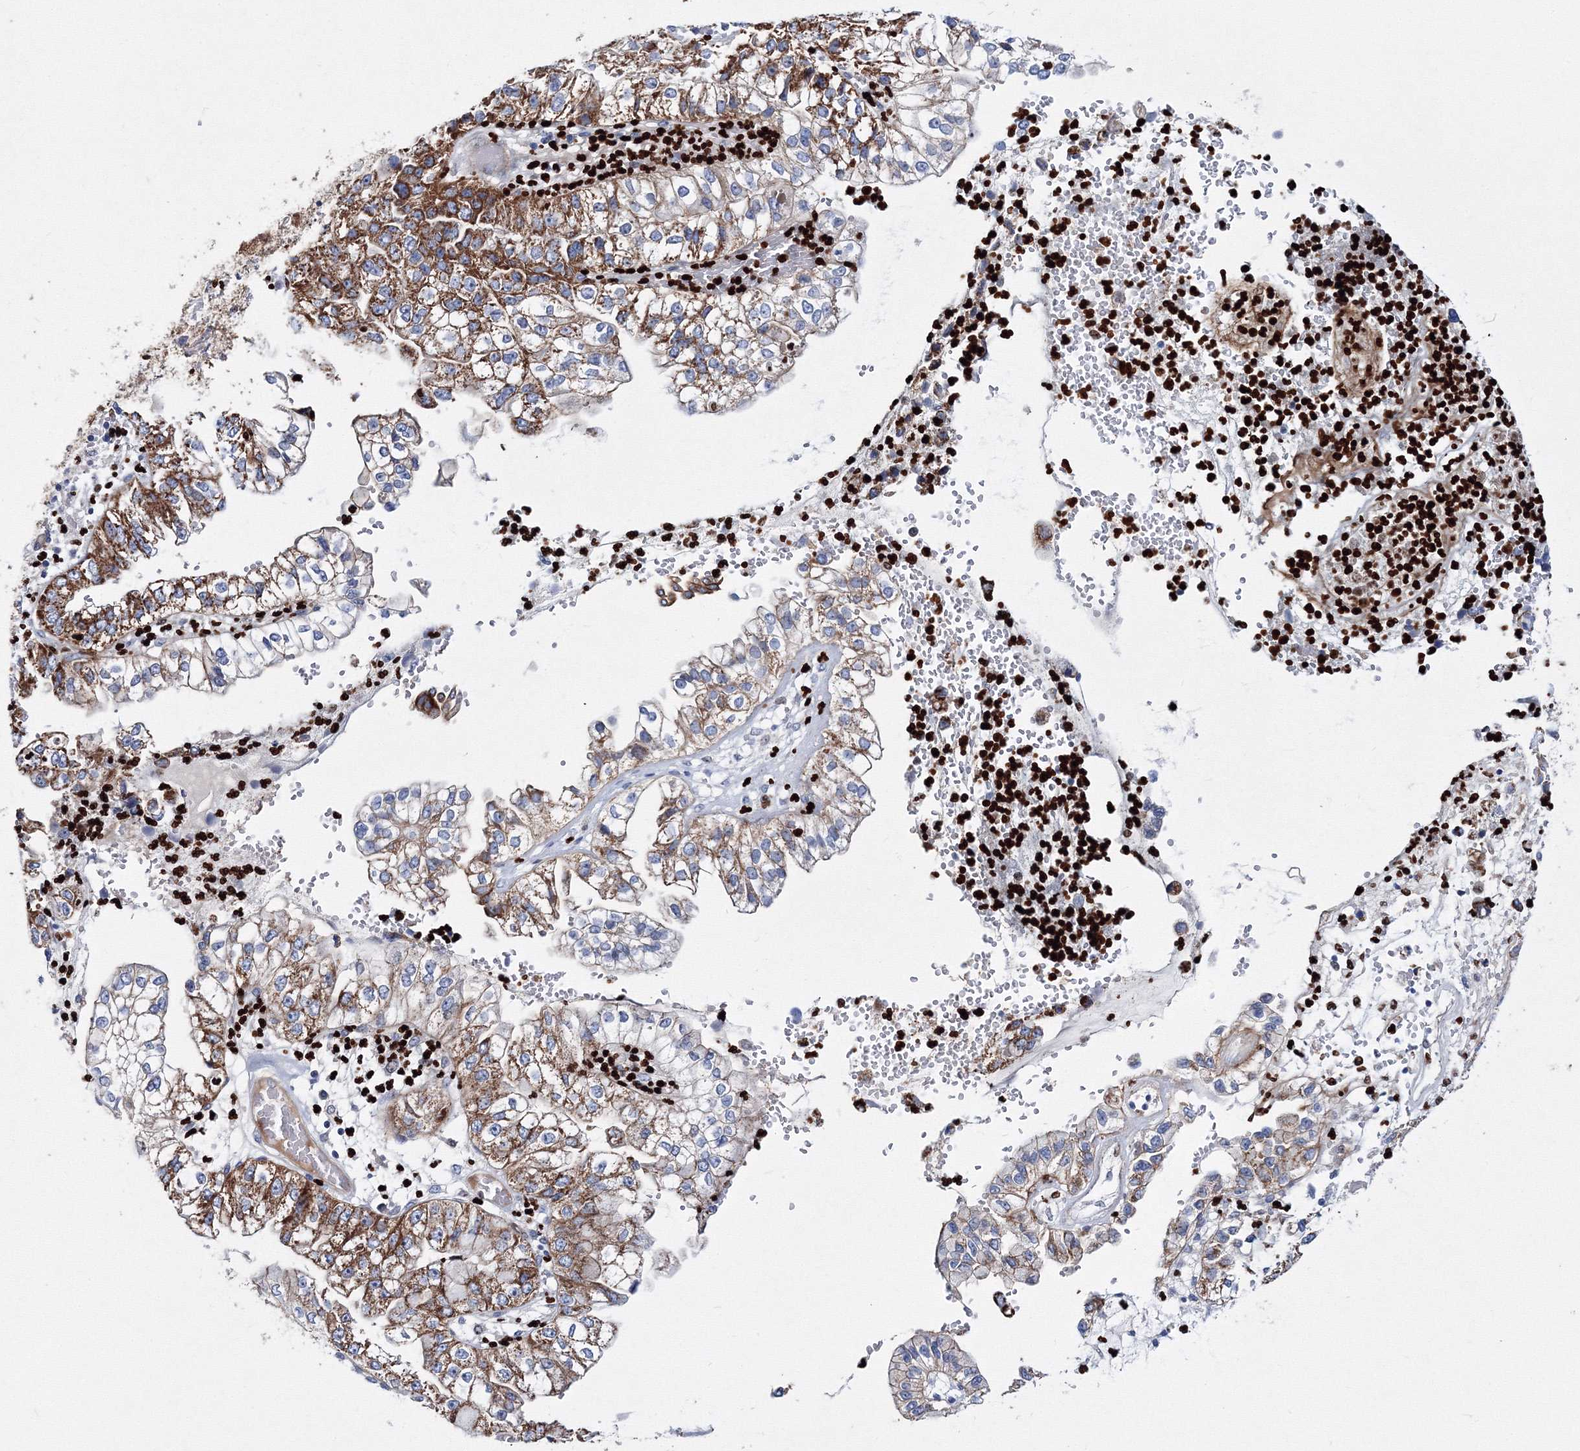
{"staining": {"intensity": "moderate", "quantity": ">75%", "location": "cytoplasmic/membranous"}, "tissue": "liver cancer", "cell_type": "Tumor cells", "image_type": "cancer", "snomed": [{"axis": "morphology", "description": "Cholangiocarcinoma"}, {"axis": "topography", "description": "Liver"}], "caption": "Liver cancer (cholangiocarcinoma) tissue exhibits moderate cytoplasmic/membranous expression in approximately >75% of tumor cells", "gene": "C11orf52", "patient": {"sex": "female", "age": 79}}